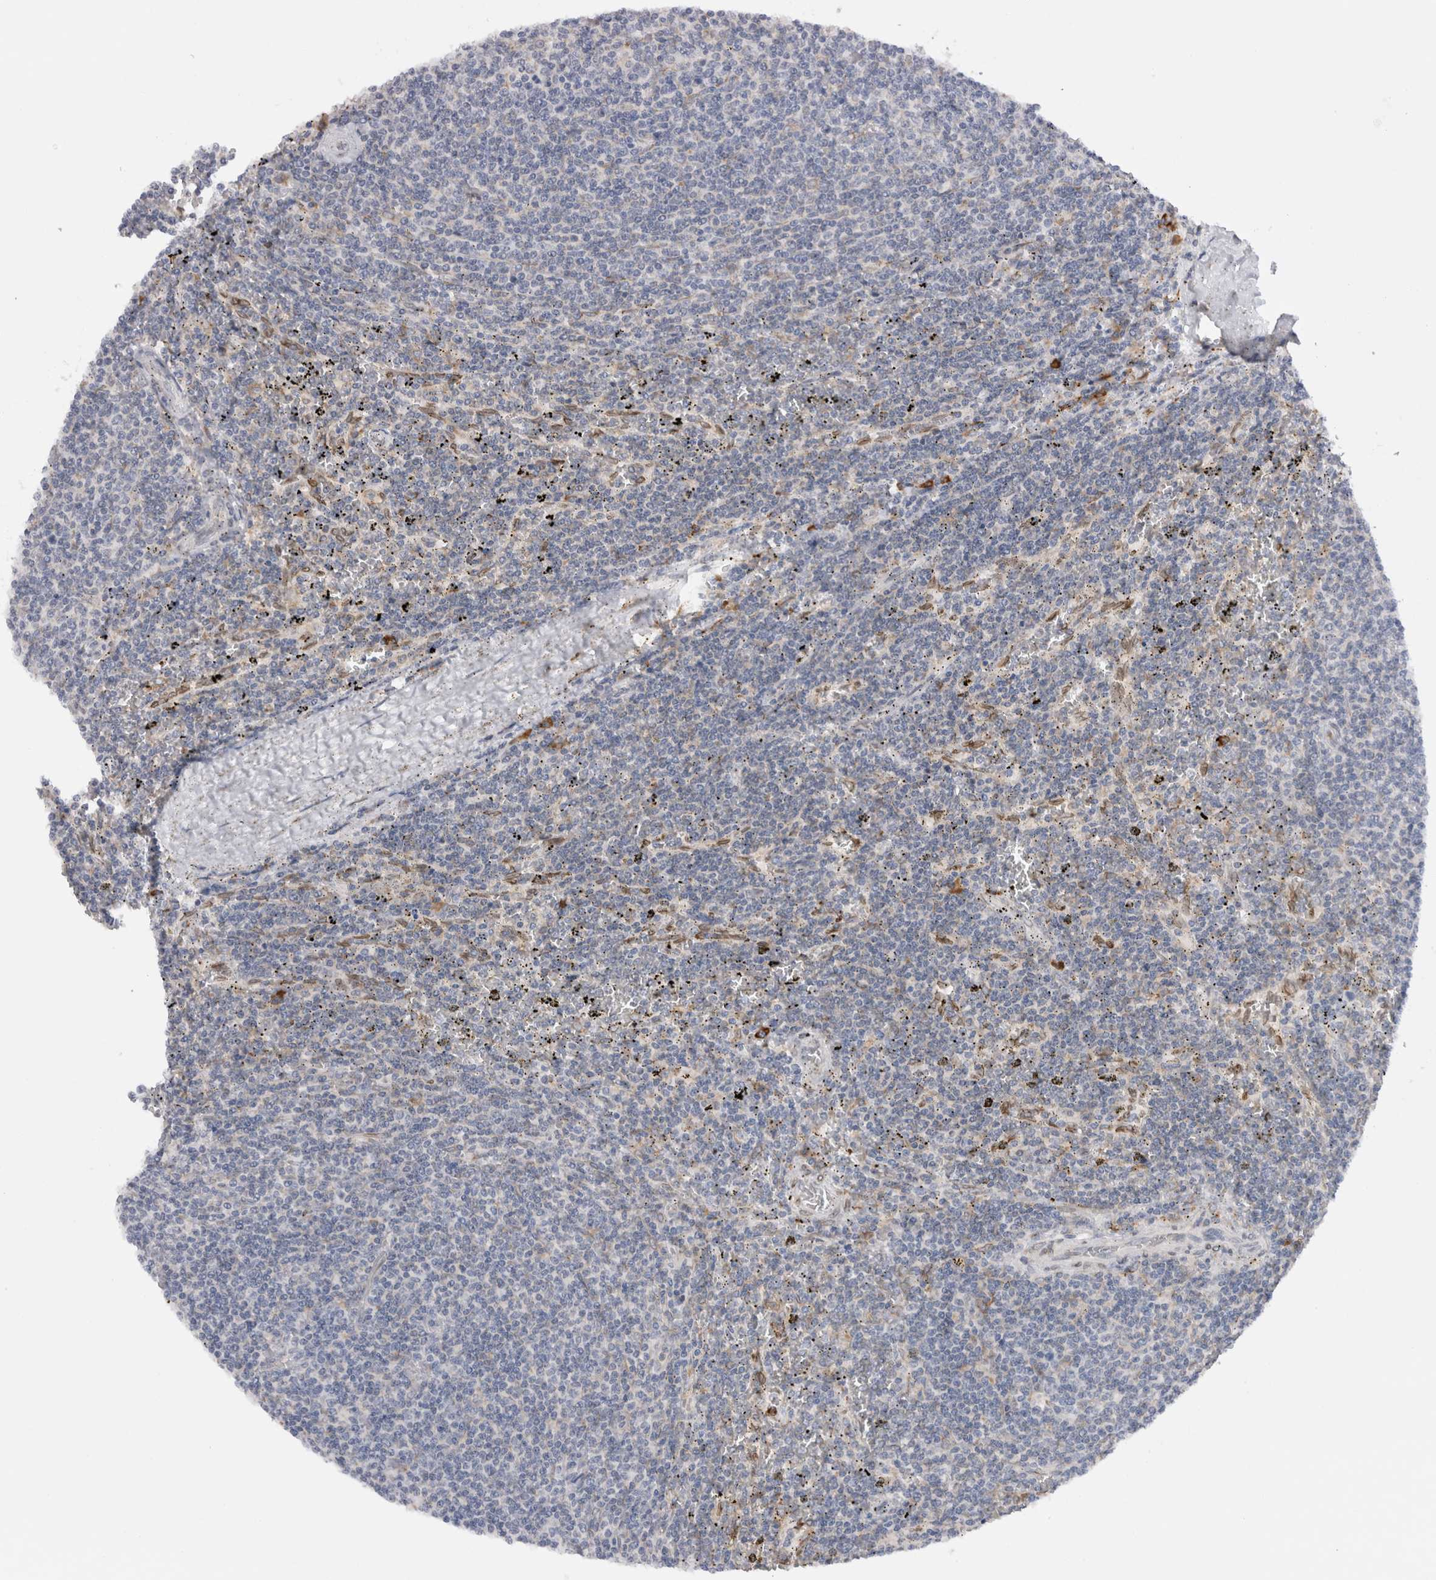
{"staining": {"intensity": "negative", "quantity": "none", "location": "none"}, "tissue": "lymphoma", "cell_type": "Tumor cells", "image_type": "cancer", "snomed": [{"axis": "morphology", "description": "Malignant lymphoma, non-Hodgkin's type, Low grade"}, {"axis": "topography", "description": "Spleen"}], "caption": "A high-resolution photomicrograph shows immunohistochemistry staining of low-grade malignant lymphoma, non-Hodgkin's type, which exhibits no significant expression in tumor cells. (DAB (3,3'-diaminobenzidine) IHC with hematoxylin counter stain).", "gene": "VCPIP1", "patient": {"sex": "female", "age": 50}}